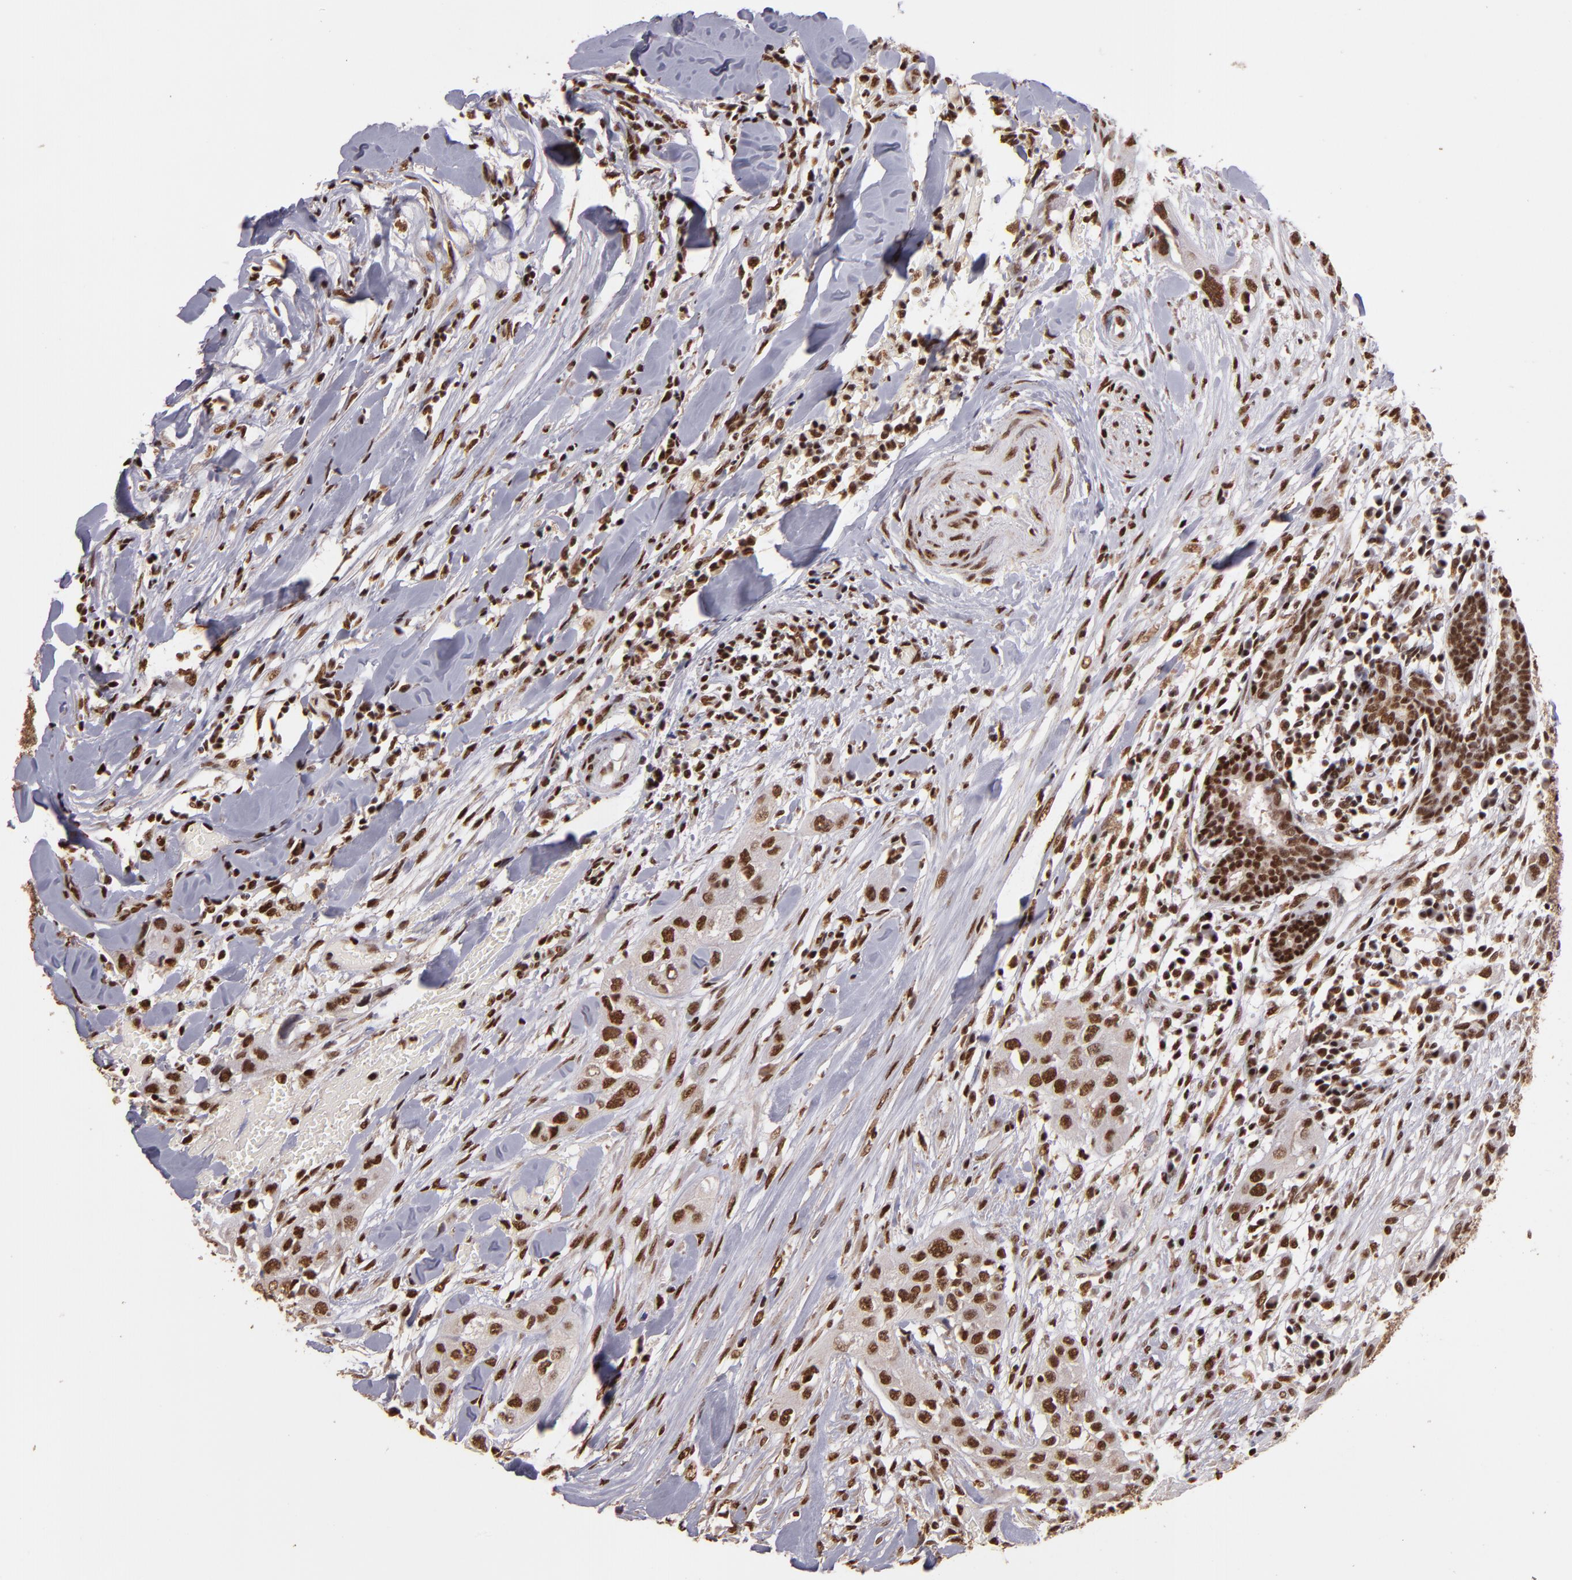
{"staining": {"intensity": "moderate", "quantity": ">75%", "location": "nuclear"}, "tissue": "head and neck cancer", "cell_type": "Tumor cells", "image_type": "cancer", "snomed": [{"axis": "morphology", "description": "Neoplasm, malignant, NOS"}, {"axis": "topography", "description": "Salivary gland"}, {"axis": "topography", "description": "Head-Neck"}], "caption": "Brown immunohistochemical staining in head and neck cancer (neoplasm (malignant)) exhibits moderate nuclear staining in about >75% of tumor cells.", "gene": "SP1", "patient": {"sex": "male", "age": 43}}